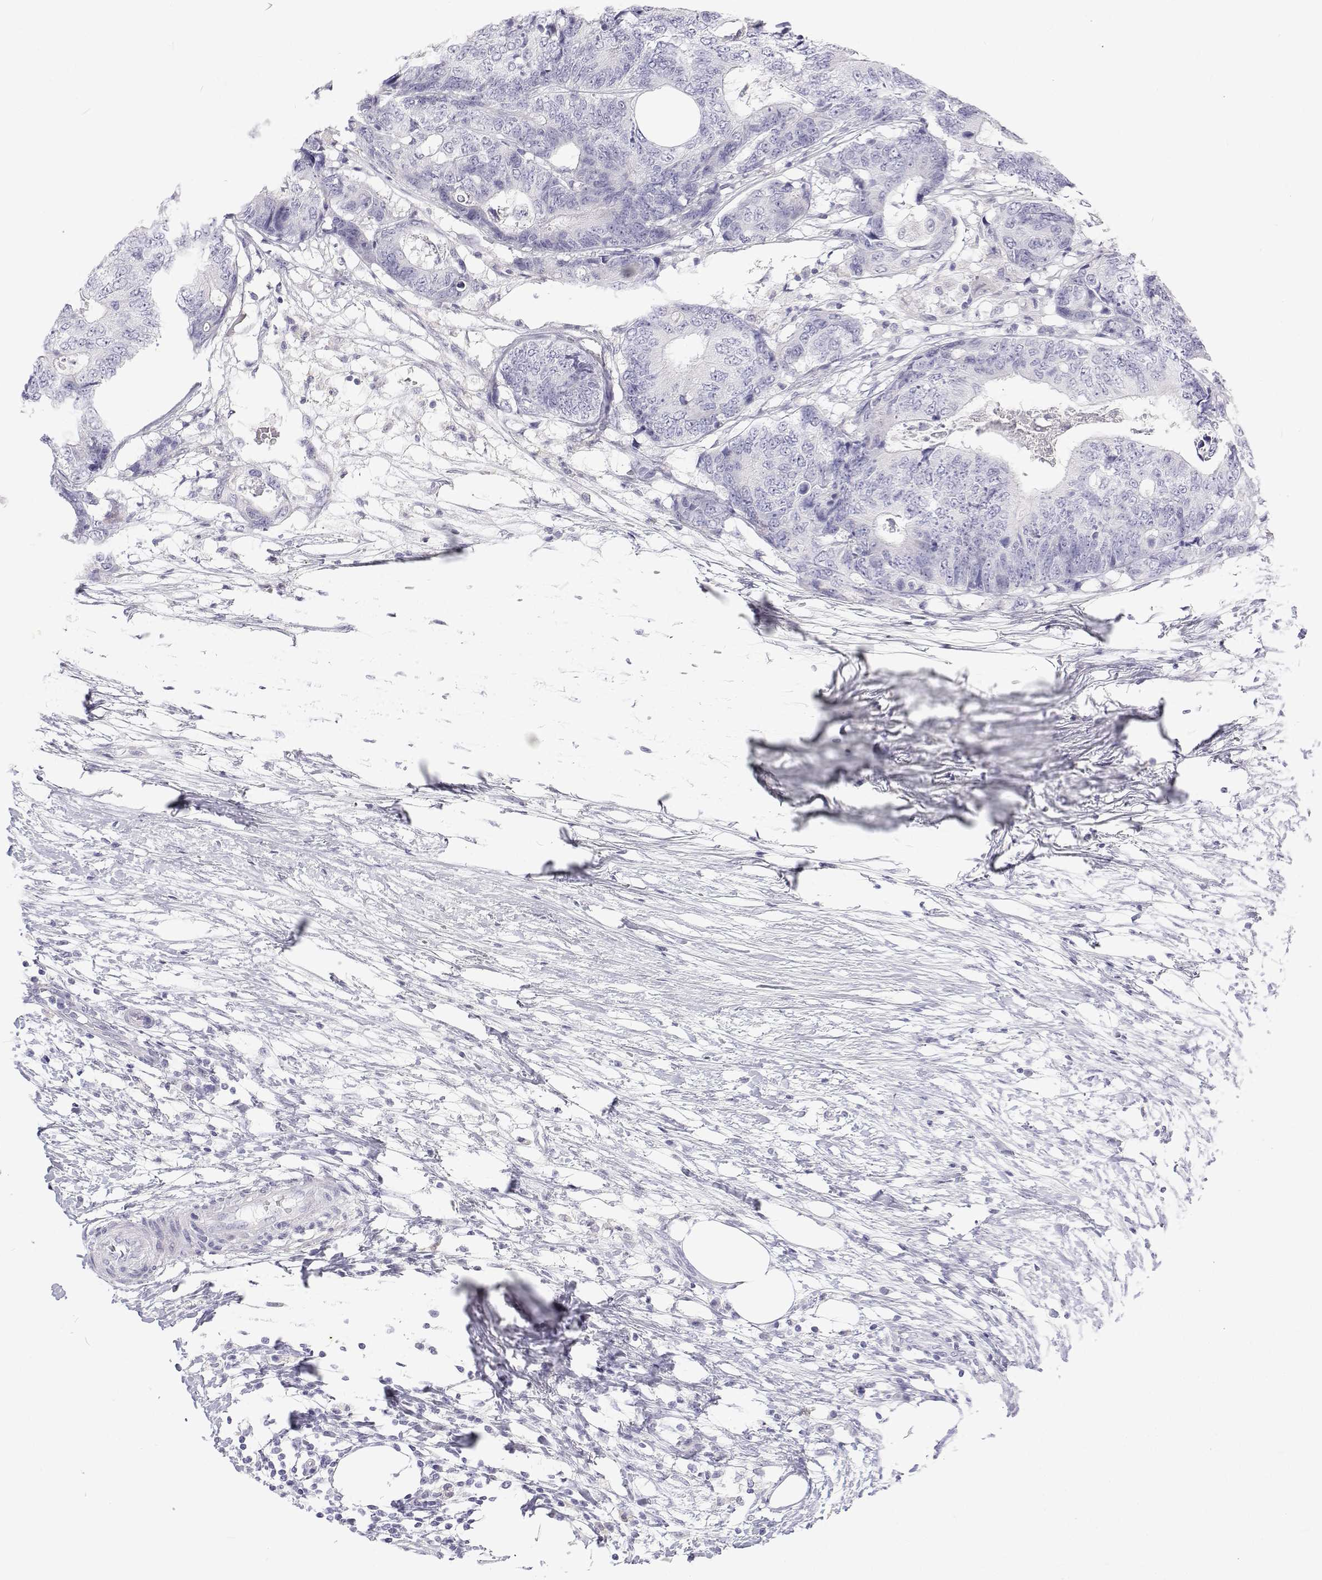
{"staining": {"intensity": "negative", "quantity": "none", "location": "none"}, "tissue": "colorectal cancer", "cell_type": "Tumor cells", "image_type": "cancer", "snomed": [{"axis": "morphology", "description": "Adenocarcinoma, NOS"}, {"axis": "topography", "description": "Colon"}], "caption": "The micrograph demonstrates no staining of tumor cells in colorectal cancer.", "gene": "TTN", "patient": {"sex": "female", "age": 48}}